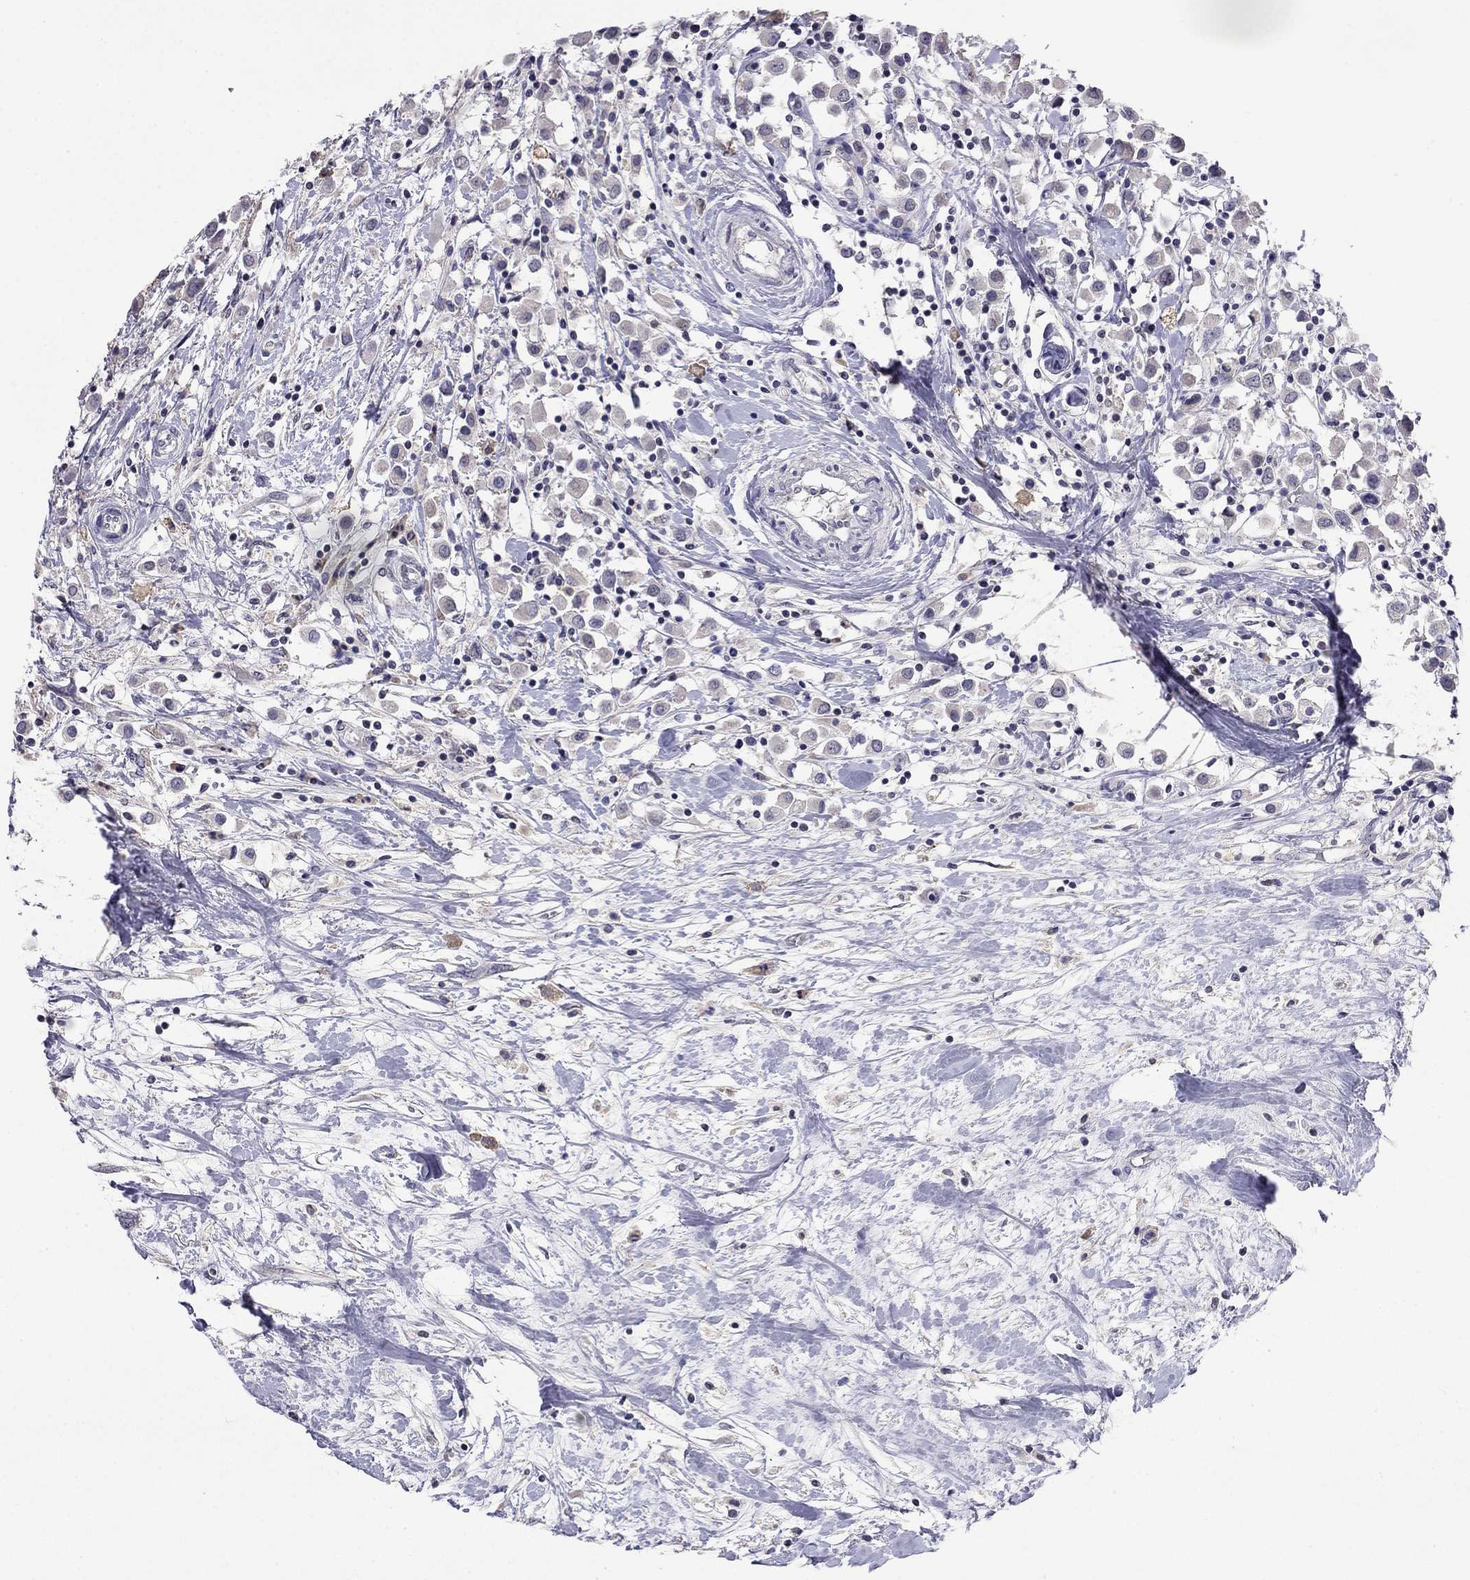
{"staining": {"intensity": "weak", "quantity": "<25%", "location": "cytoplasmic/membranous"}, "tissue": "breast cancer", "cell_type": "Tumor cells", "image_type": "cancer", "snomed": [{"axis": "morphology", "description": "Duct carcinoma"}, {"axis": "topography", "description": "Breast"}], "caption": "A high-resolution image shows IHC staining of breast invasive ductal carcinoma, which displays no significant expression in tumor cells. (DAB immunohistochemistry (IHC) visualized using brightfield microscopy, high magnification).", "gene": "WNK3", "patient": {"sex": "female", "age": 61}}